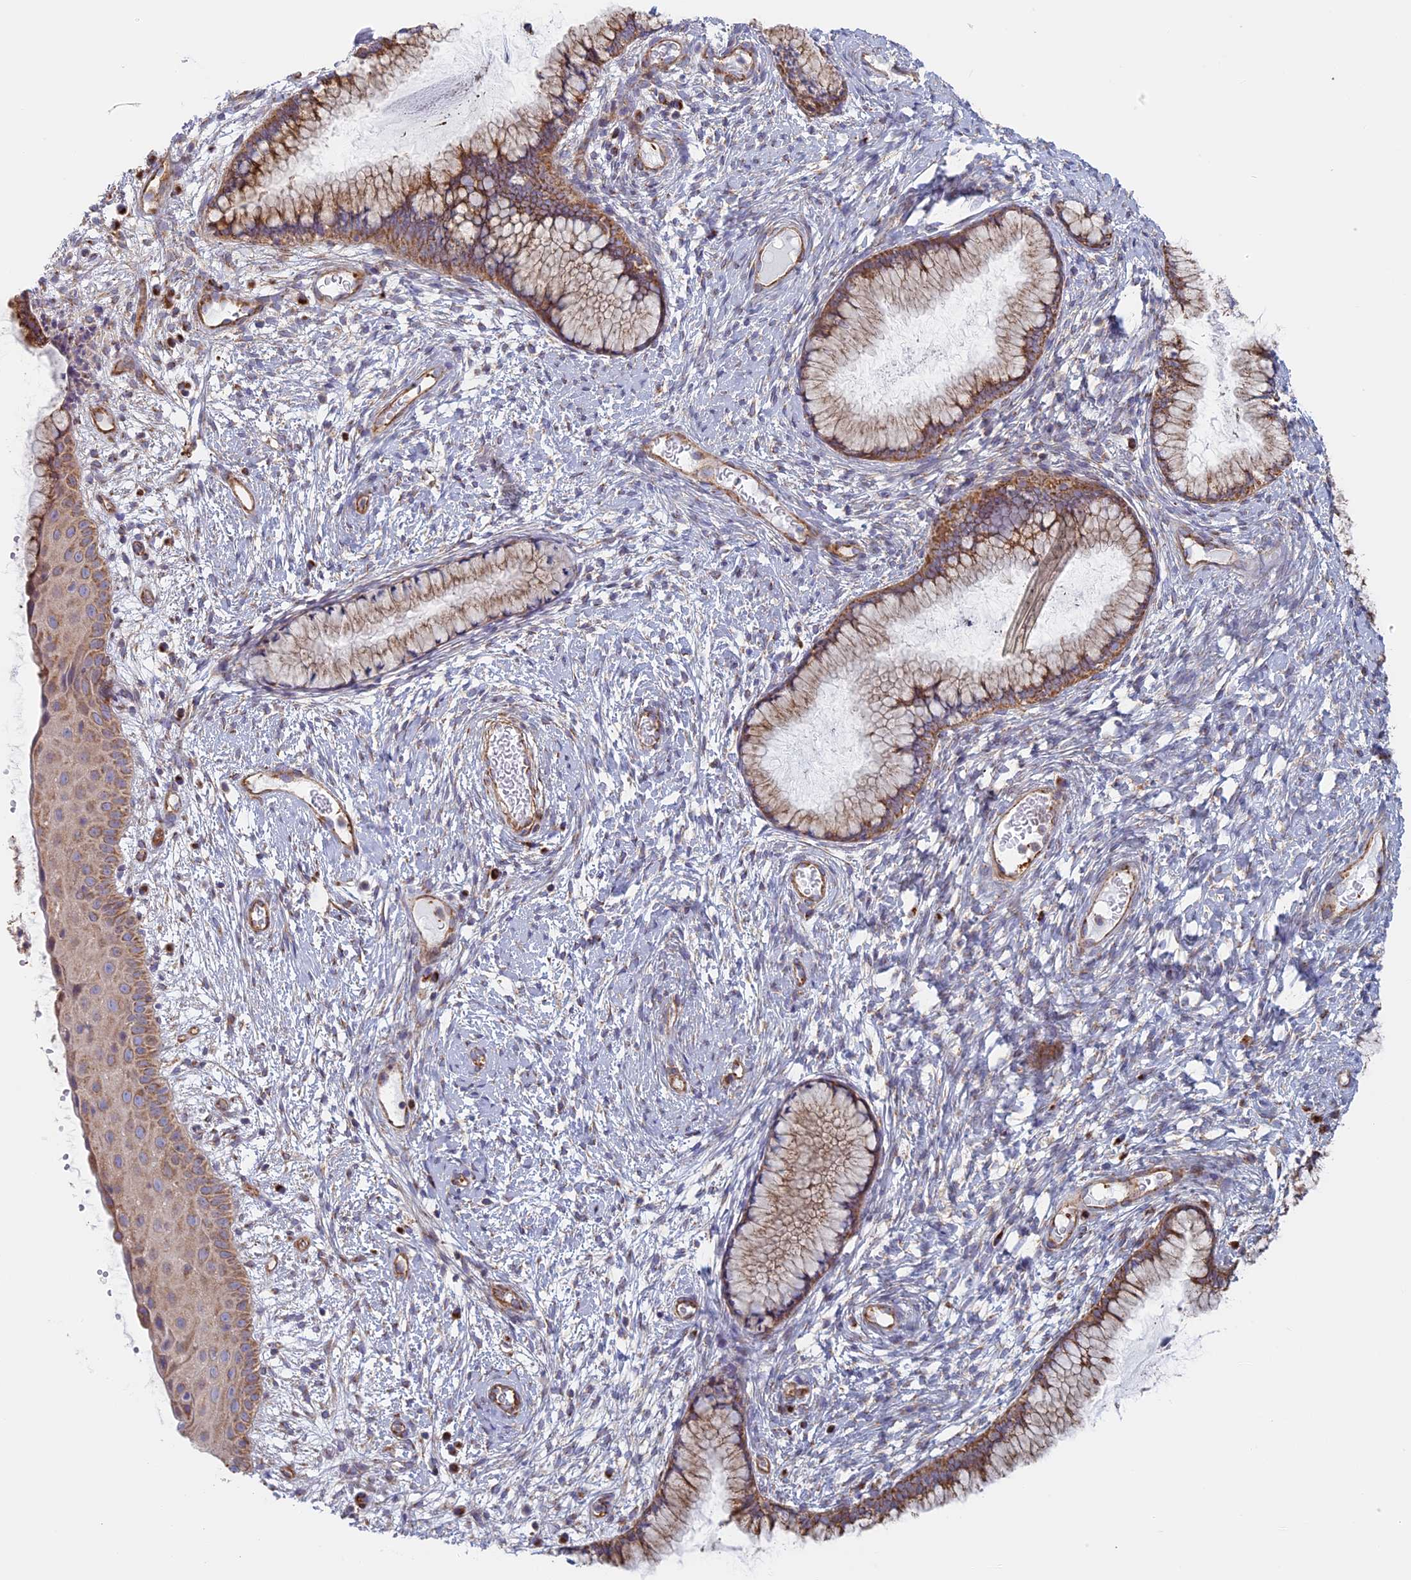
{"staining": {"intensity": "moderate", "quantity": ">75%", "location": "cytoplasmic/membranous"}, "tissue": "cervix", "cell_type": "Glandular cells", "image_type": "normal", "snomed": [{"axis": "morphology", "description": "Normal tissue, NOS"}, {"axis": "topography", "description": "Cervix"}], "caption": "High-power microscopy captured an IHC micrograph of normal cervix, revealing moderate cytoplasmic/membranous expression in about >75% of glandular cells. The staining was performed using DAB (3,3'-diaminobenzidine), with brown indicating positive protein expression. Nuclei are stained blue with hematoxylin.", "gene": "DDA1", "patient": {"sex": "female", "age": 42}}